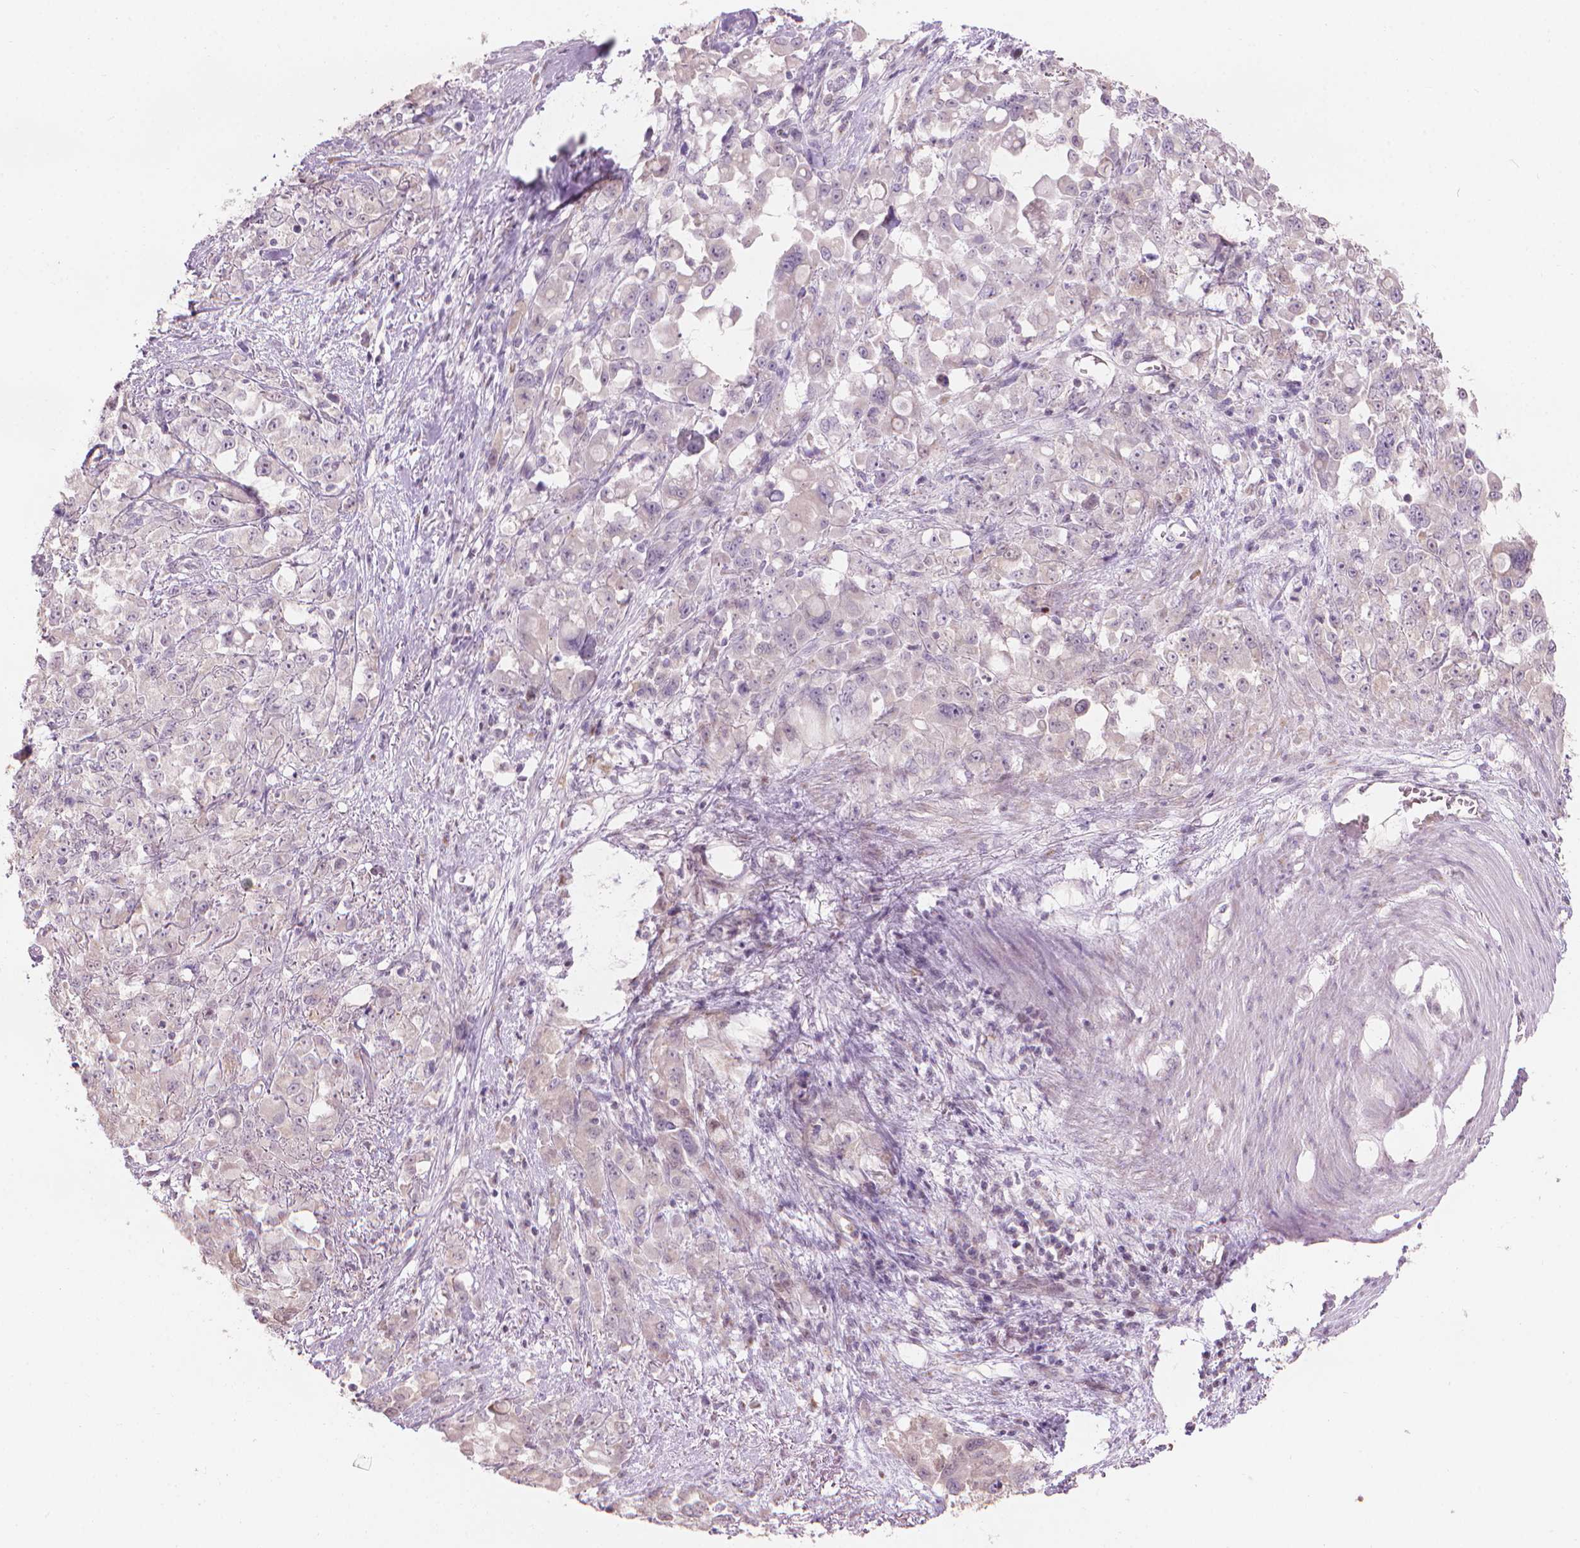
{"staining": {"intensity": "negative", "quantity": "none", "location": "none"}, "tissue": "stomach cancer", "cell_type": "Tumor cells", "image_type": "cancer", "snomed": [{"axis": "morphology", "description": "Adenocarcinoma, NOS"}, {"axis": "topography", "description": "Stomach"}], "caption": "A photomicrograph of human stomach cancer is negative for staining in tumor cells.", "gene": "IFFO1", "patient": {"sex": "female", "age": 76}}